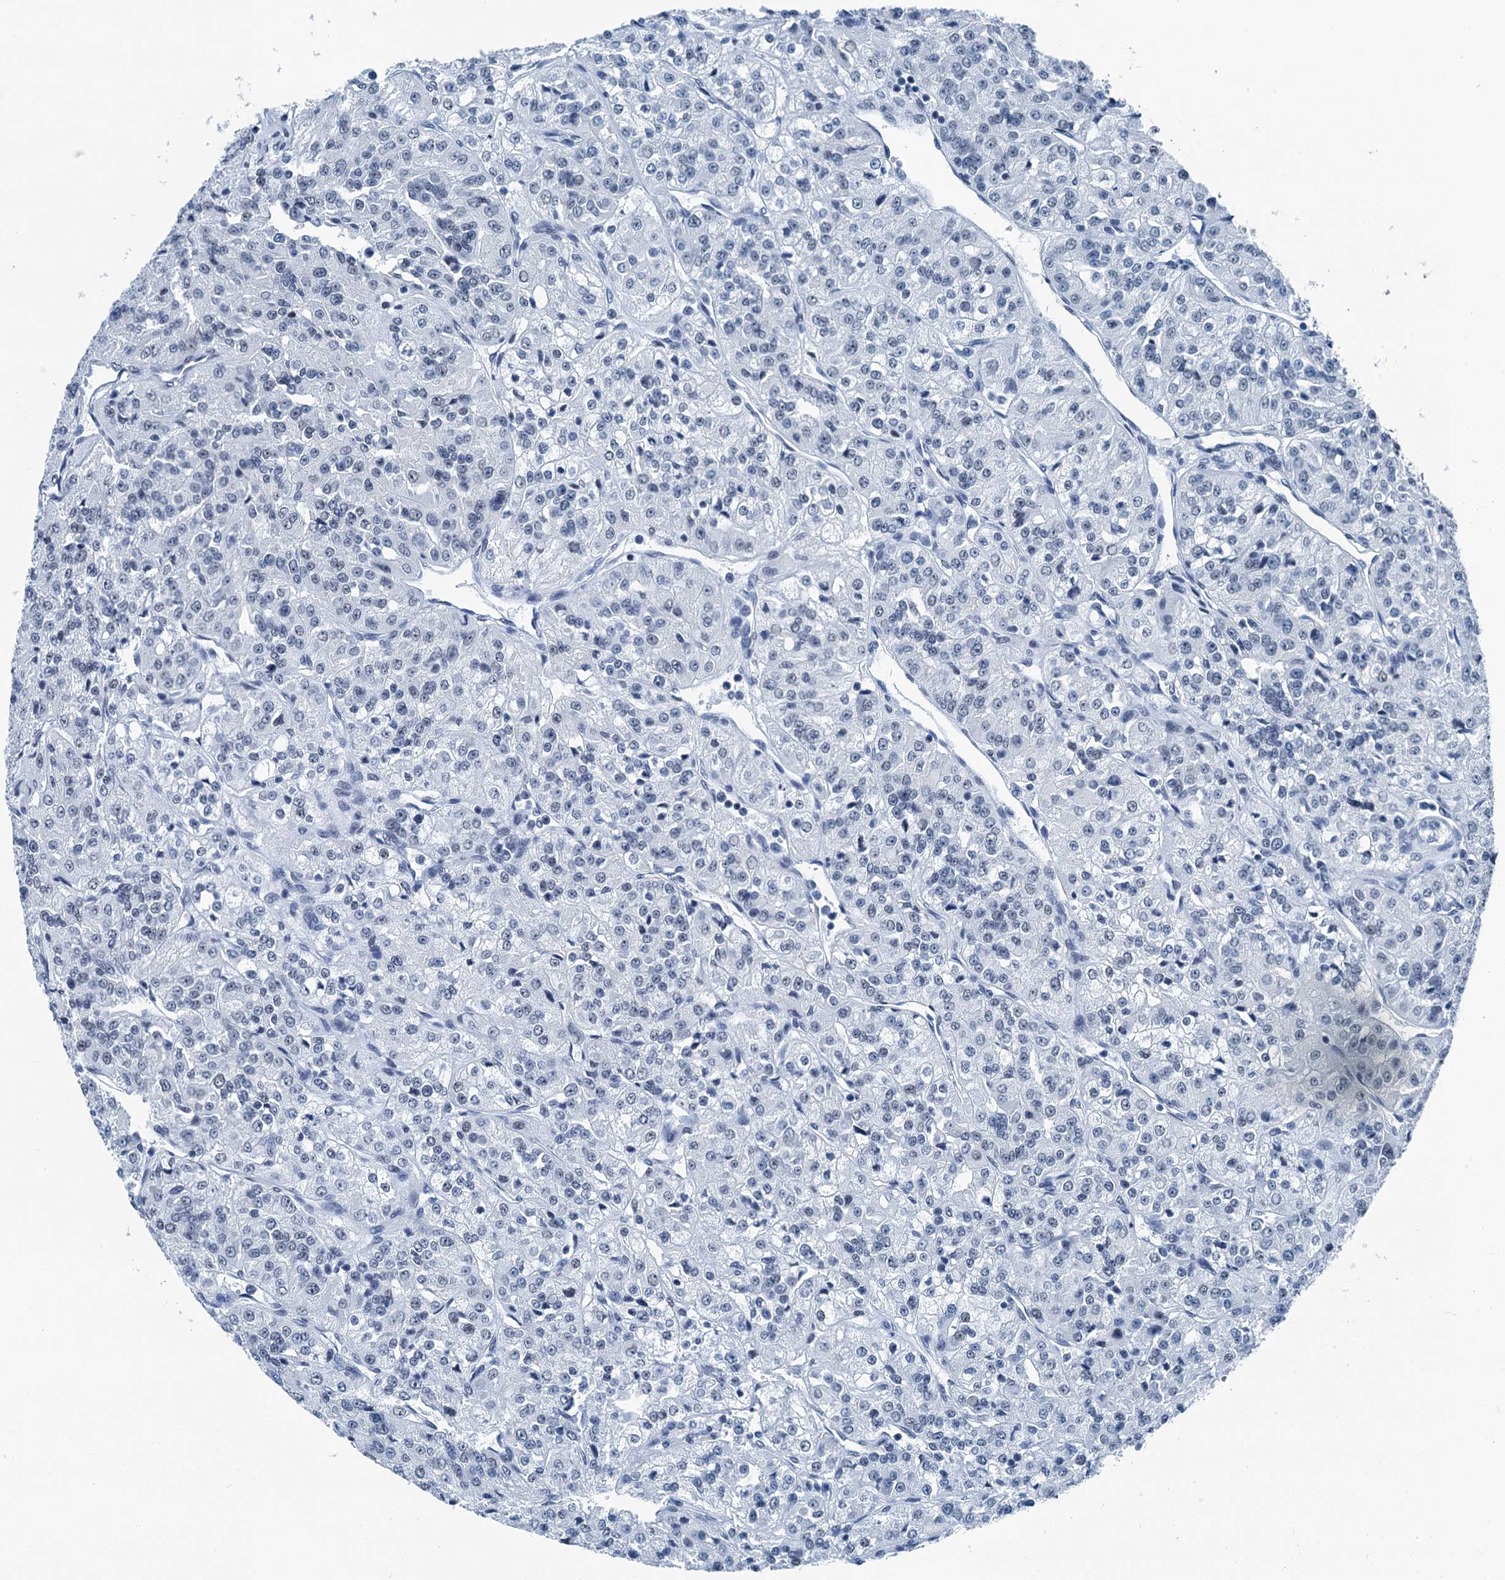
{"staining": {"intensity": "negative", "quantity": "none", "location": "none"}, "tissue": "renal cancer", "cell_type": "Tumor cells", "image_type": "cancer", "snomed": [{"axis": "morphology", "description": "Adenocarcinoma, NOS"}, {"axis": "topography", "description": "Kidney"}], "caption": "This is a photomicrograph of immunohistochemistry staining of renal adenocarcinoma, which shows no expression in tumor cells.", "gene": "TRPT1", "patient": {"sex": "female", "age": 63}}